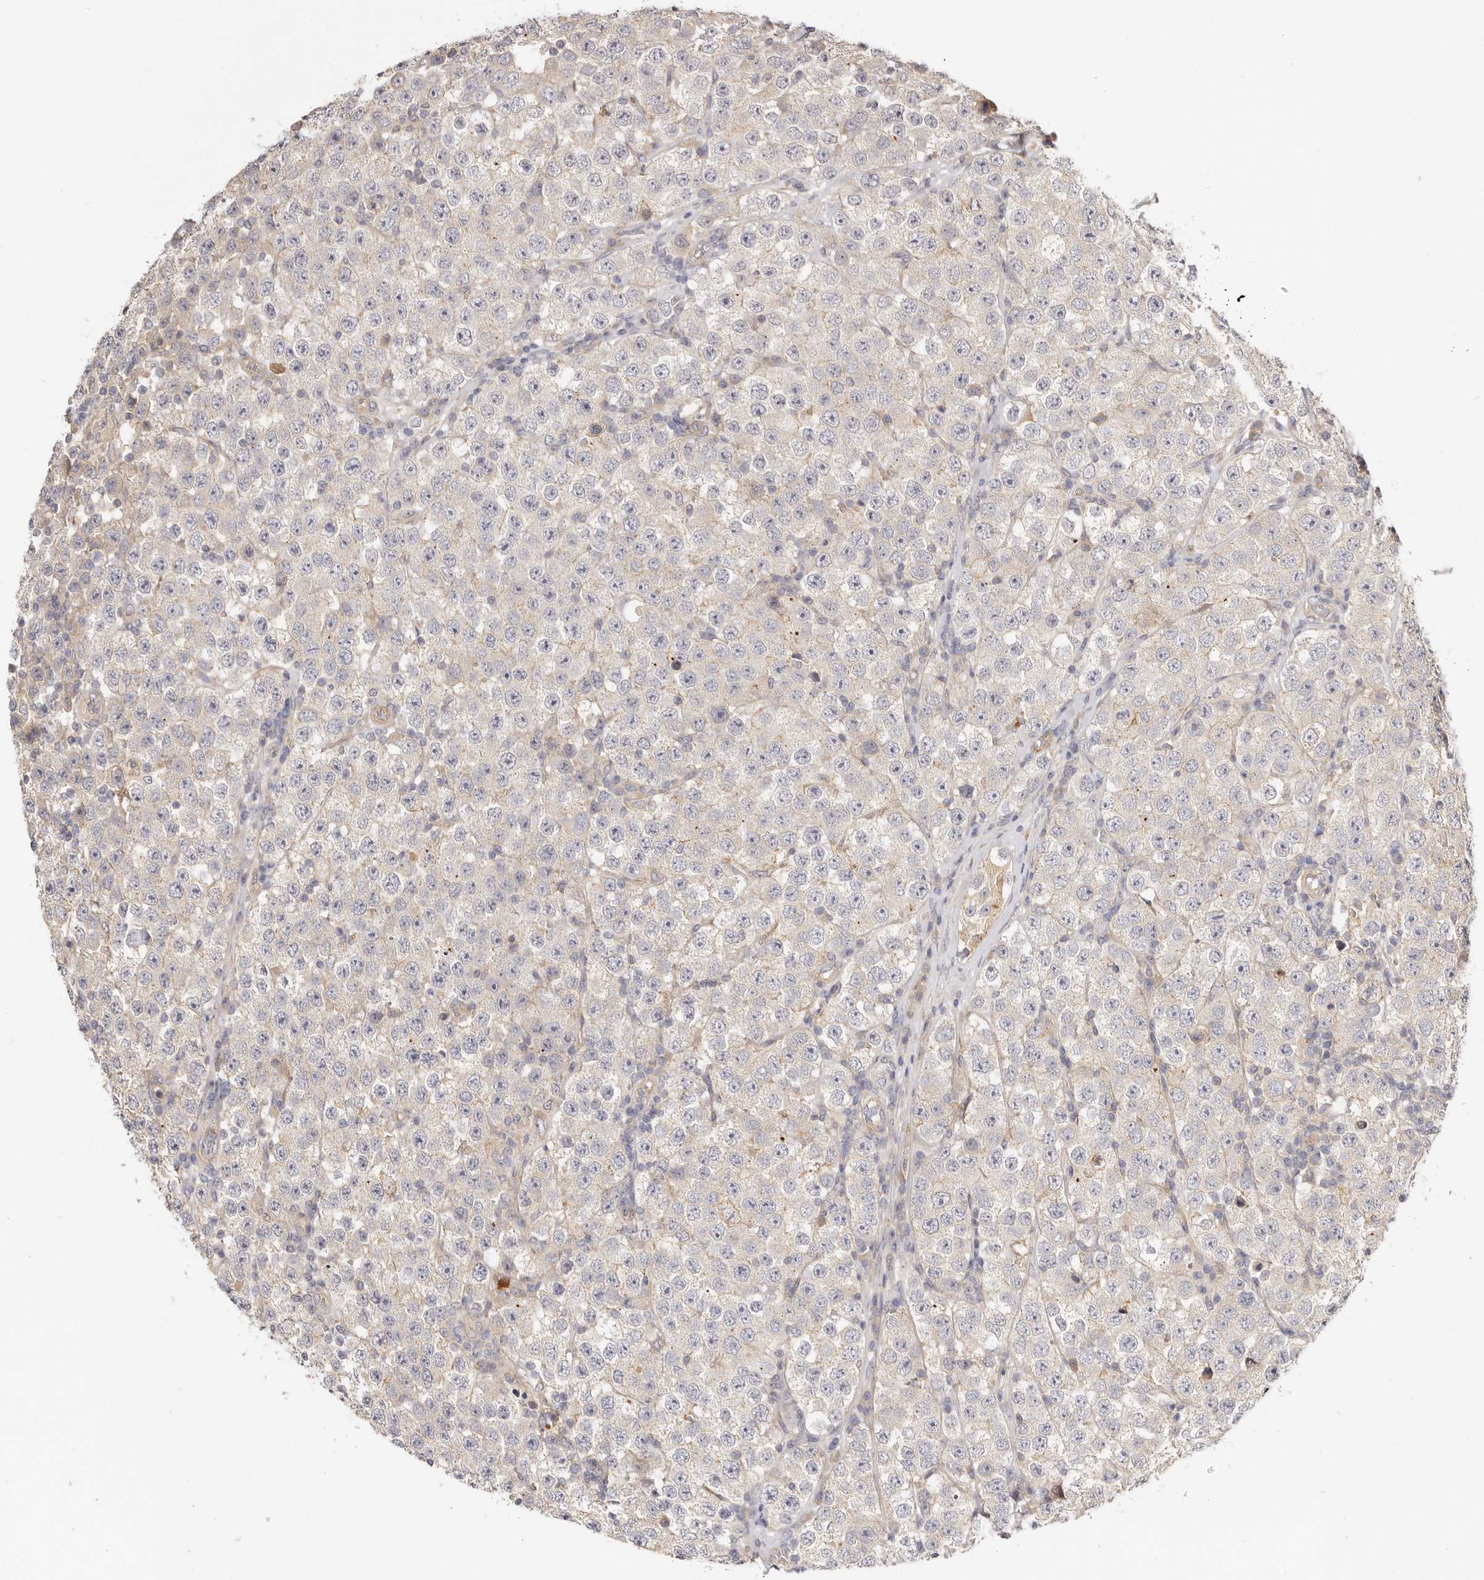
{"staining": {"intensity": "negative", "quantity": "none", "location": "none"}, "tissue": "testis cancer", "cell_type": "Tumor cells", "image_type": "cancer", "snomed": [{"axis": "morphology", "description": "Seminoma, NOS"}, {"axis": "topography", "description": "Testis"}], "caption": "Tumor cells are negative for protein expression in human testis cancer.", "gene": "ADAMTS9", "patient": {"sex": "male", "age": 28}}